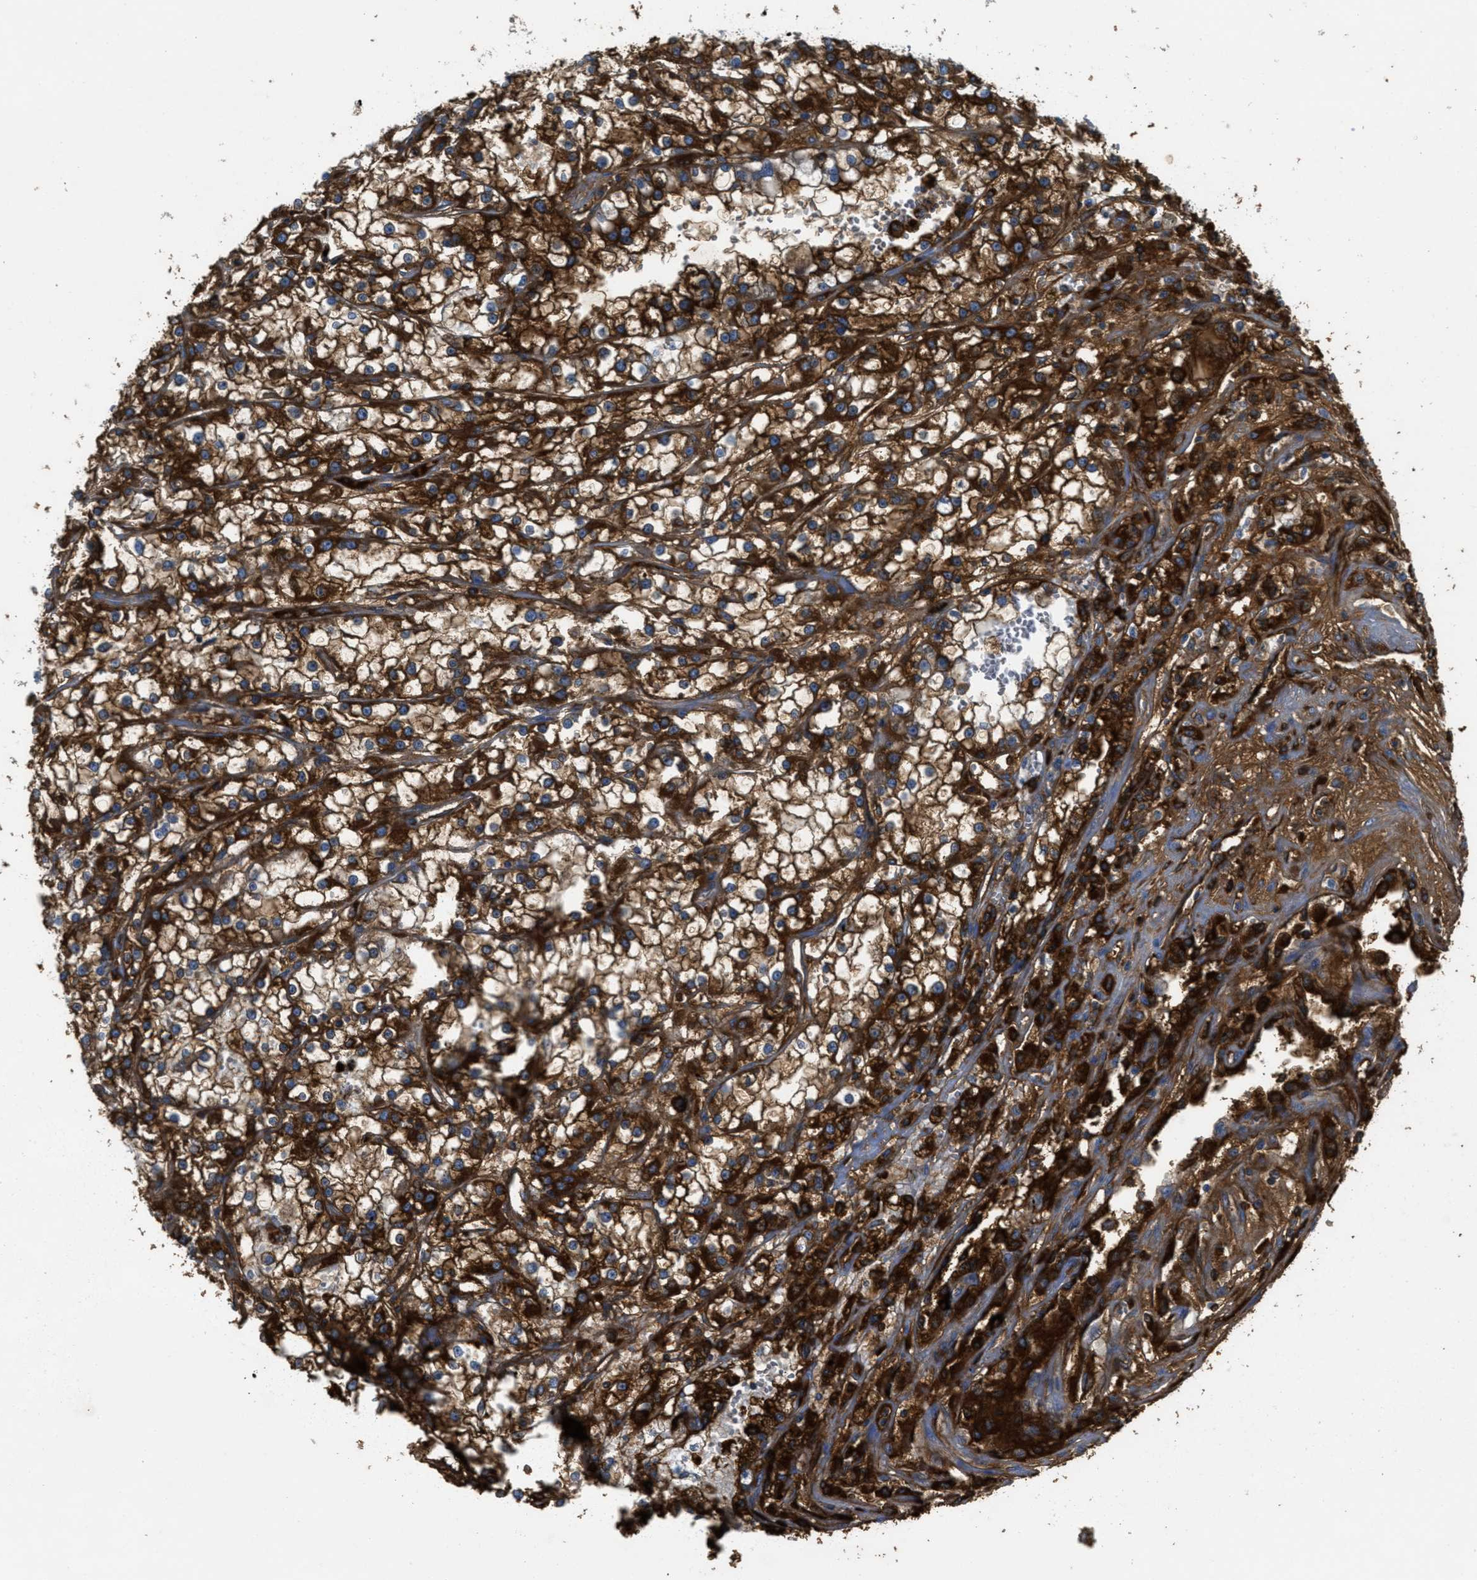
{"staining": {"intensity": "strong", "quantity": ">75%", "location": "cytoplasmic/membranous"}, "tissue": "renal cancer", "cell_type": "Tumor cells", "image_type": "cancer", "snomed": [{"axis": "morphology", "description": "Adenocarcinoma, NOS"}, {"axis": "topography", "description": "Kidney"}], "caption": "Immunohistochemical staining of adenocarcinoma (renal) reveals strong cytoplasmic/membranous protein expression in approximately >75% of tumor cells.", "gene": "GALK1", "patient": {"sex": "female", "age": 52}}